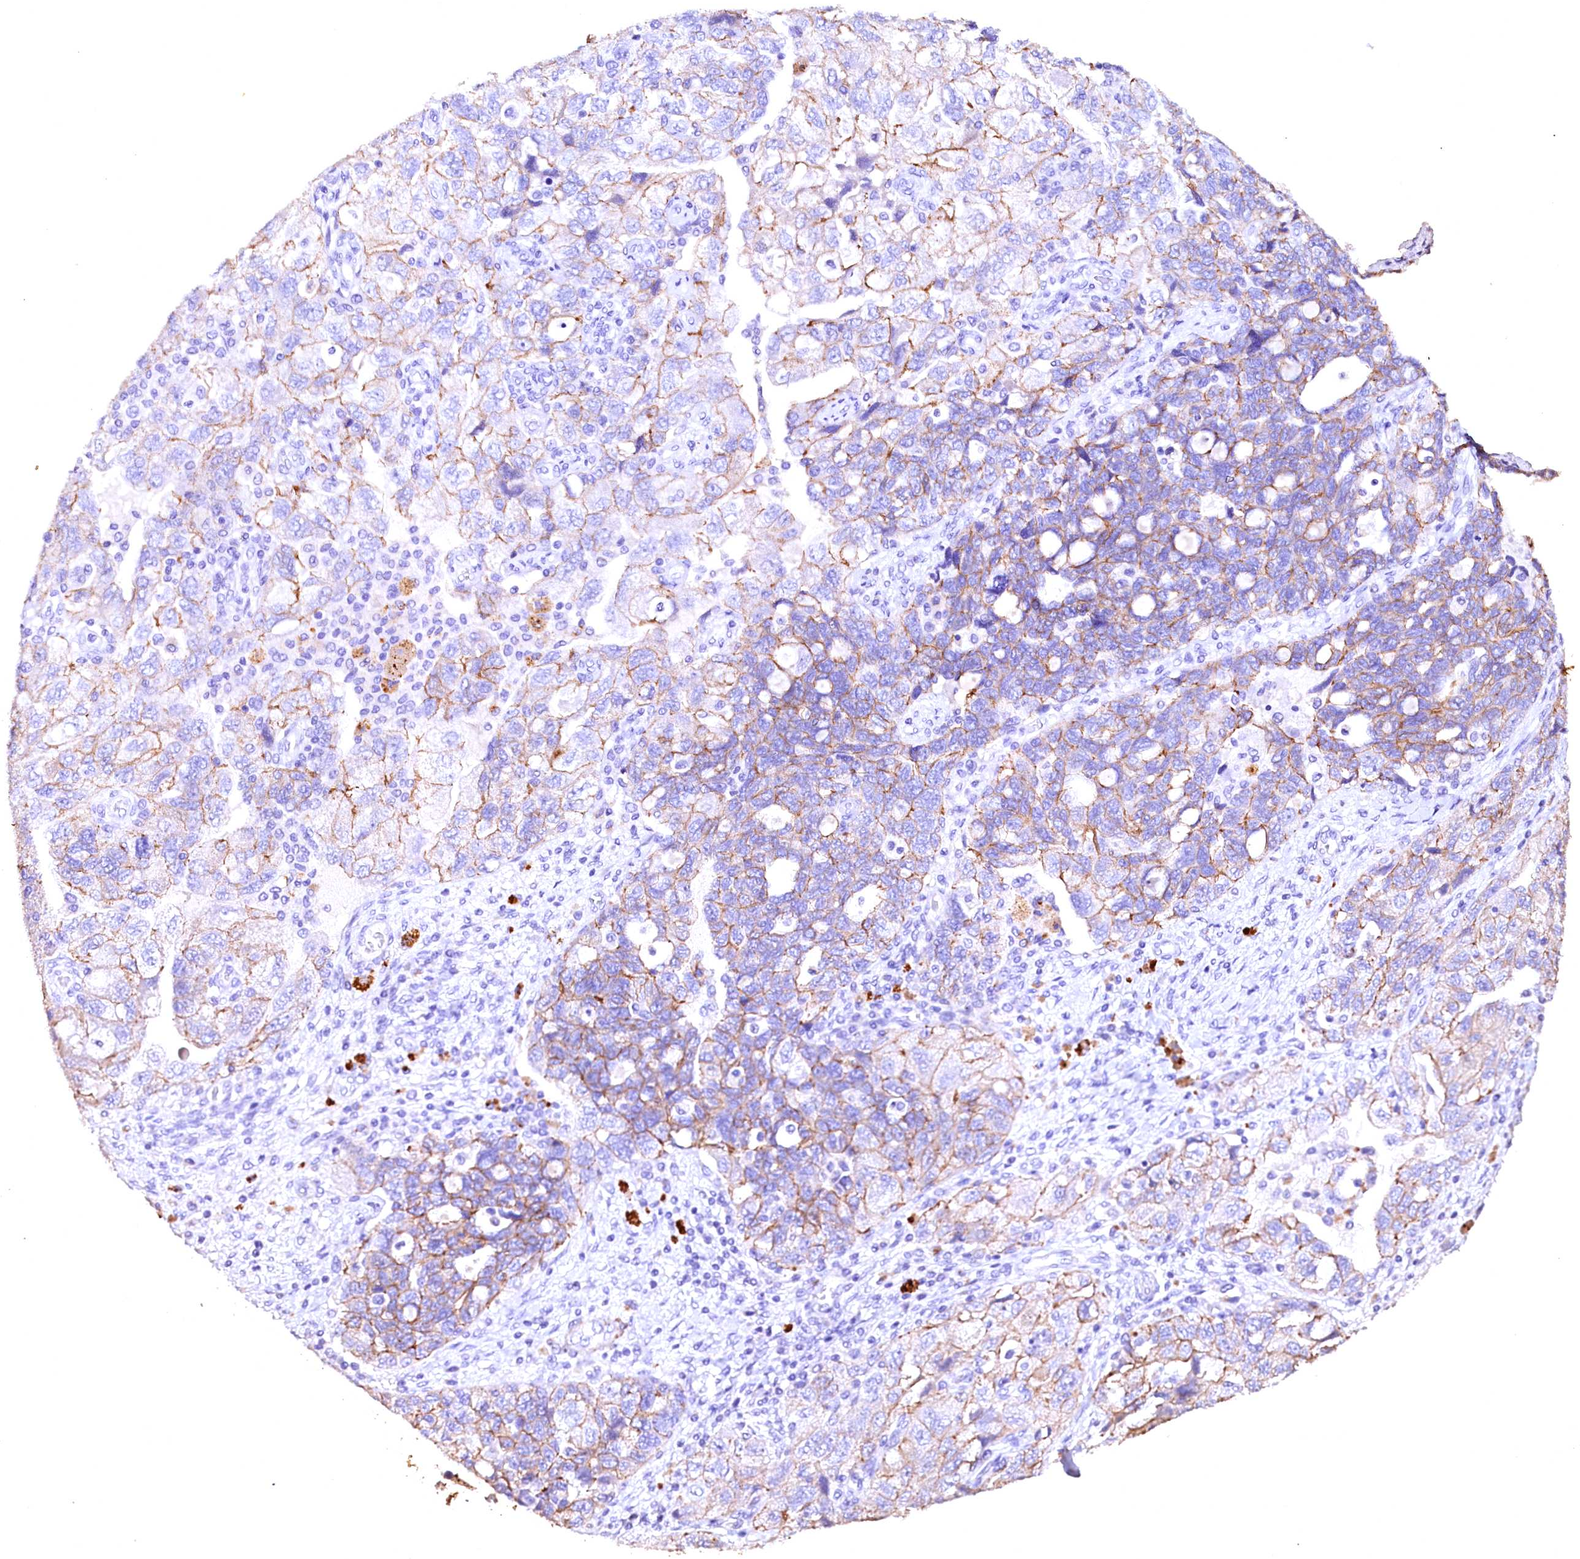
{"staining": {"intensity": "moderate", "quantity": "<25%", "location": "cytoplasmic/membranous"}, "tissue": "ovarian cancer", "cell_type": "Tumor cells", "image_type": "cancer", "snomed": [{"axis": "morphology", "description": "Carcinoma, endometroid"}, {"axis": "topography", "description": "Ovary"}], "caption": "A brown stain highlights moderate cytoplasmic/membranous staining of a protein in ovarian endometroid carcinoma tumor cells.", "gene": "VPS36", "patient": {"sex": "female", "age": 51}}